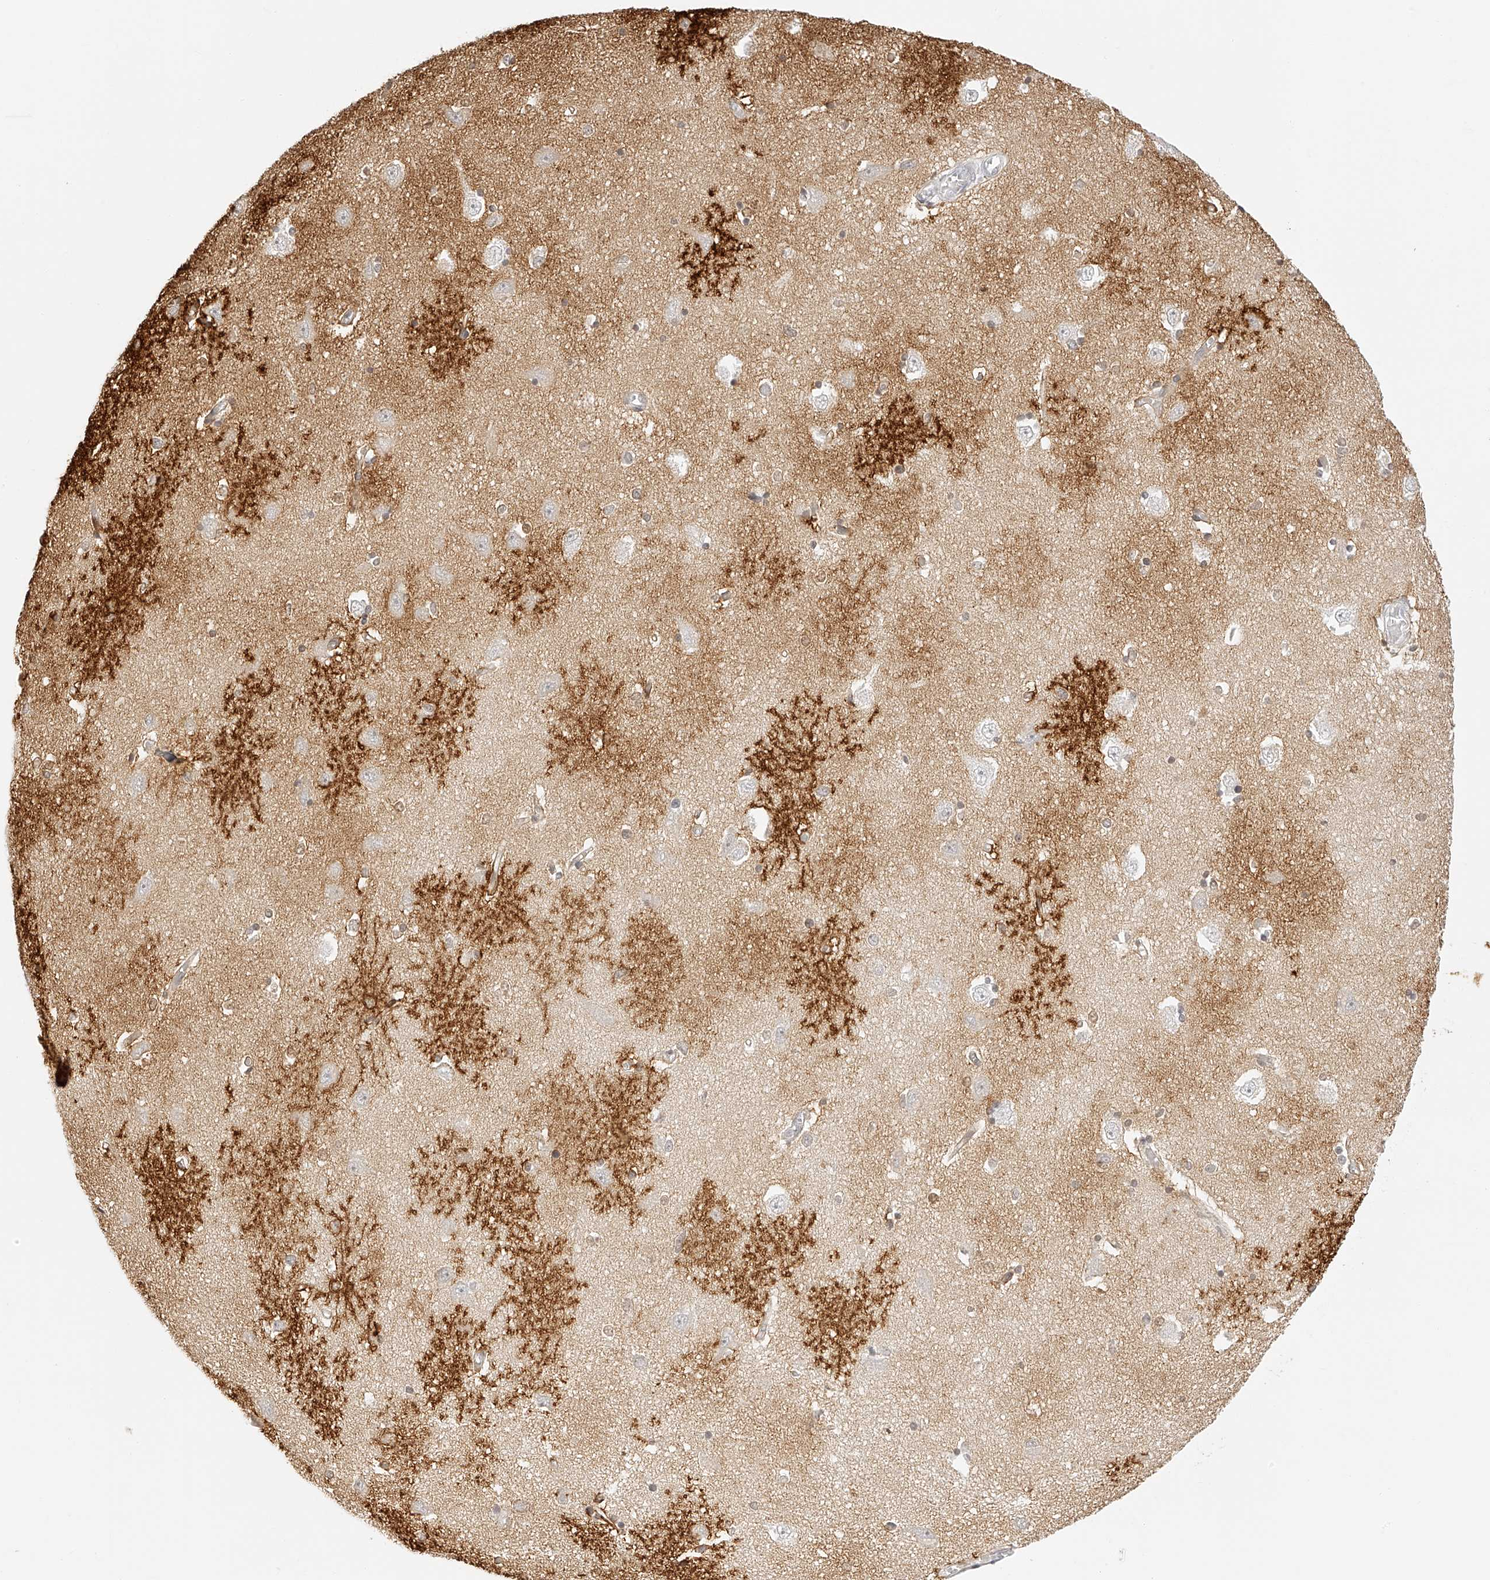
{"staining": {"intensity": "negative", "quantity": "none", "location": "none"}, "tissue": "hippocampus", "cell_type": "Glial cells", "image_type": "normal", "snomed": [{"axis": "morphology", "description": "Normal tissue, NOS"}, {"axis": "topography", "description": "Hippocampus"}], "caption": "Immunohistochemistry of normal human hippocampus exhibits no expression in glial cells. (DAB (3,3'-diaminobenzidine) IHC with hematoxylin counter stain).", "gene": "ZFP69", "patient": {"sex": "male", "age": 45}}